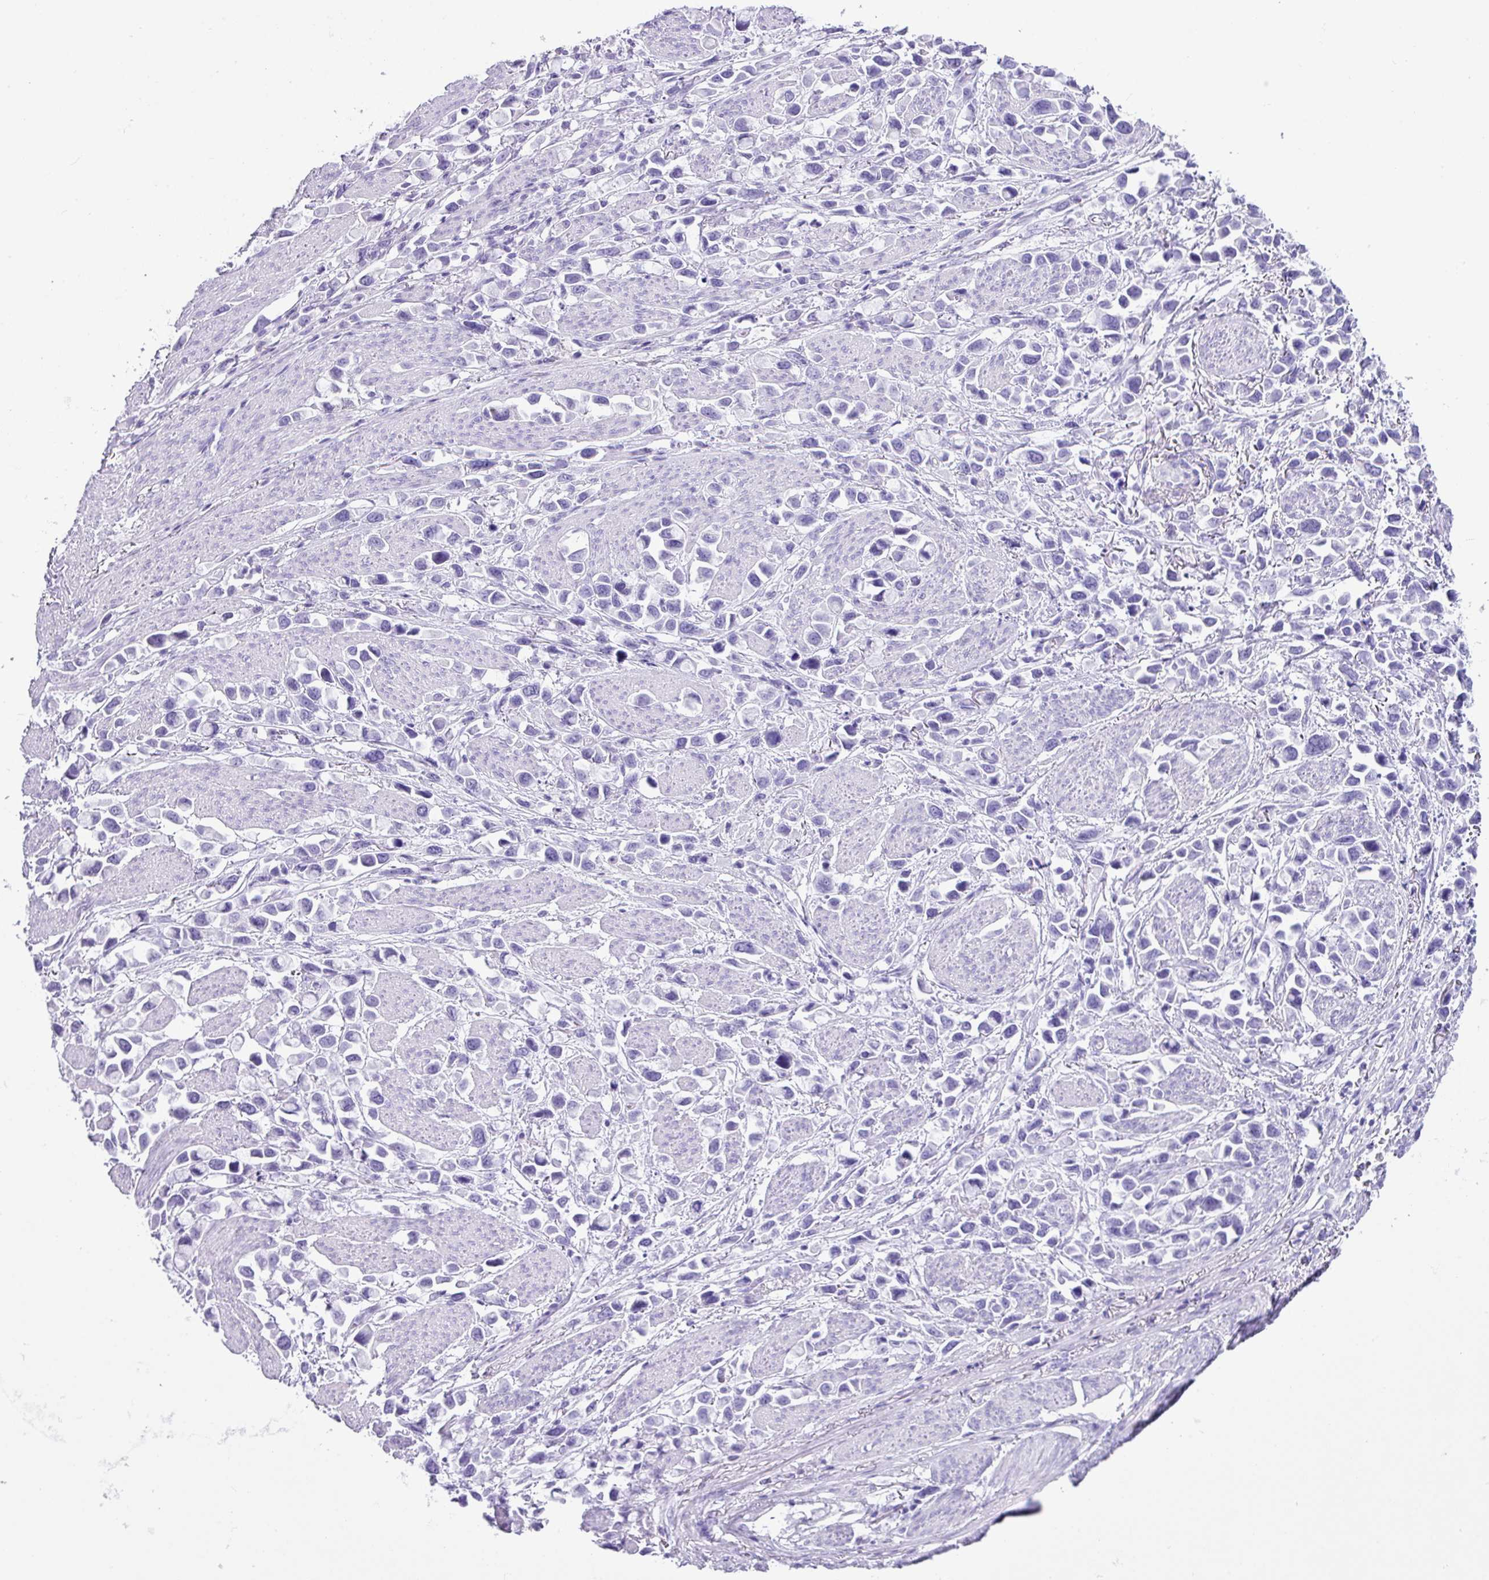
{"staining": {"intensity": "negative", "quantity": "none", "location": "none"}, "tissue": "stomach cancer", "cell_type": "Tumor cells", "image_type": "cancer", "snomed": [{"axis": "morphology", "description": "Adenocarcinoma, NOS"}, {"axis": "topography", "description": "Stomach"}], "caption": "Immunohistochemistry (IHC) of human adenocarcinoma (stomach) demonstrates no staining in tumor cells.", "gene": "NCCRP1", "patient": {"sex": "female", "age": 81}}